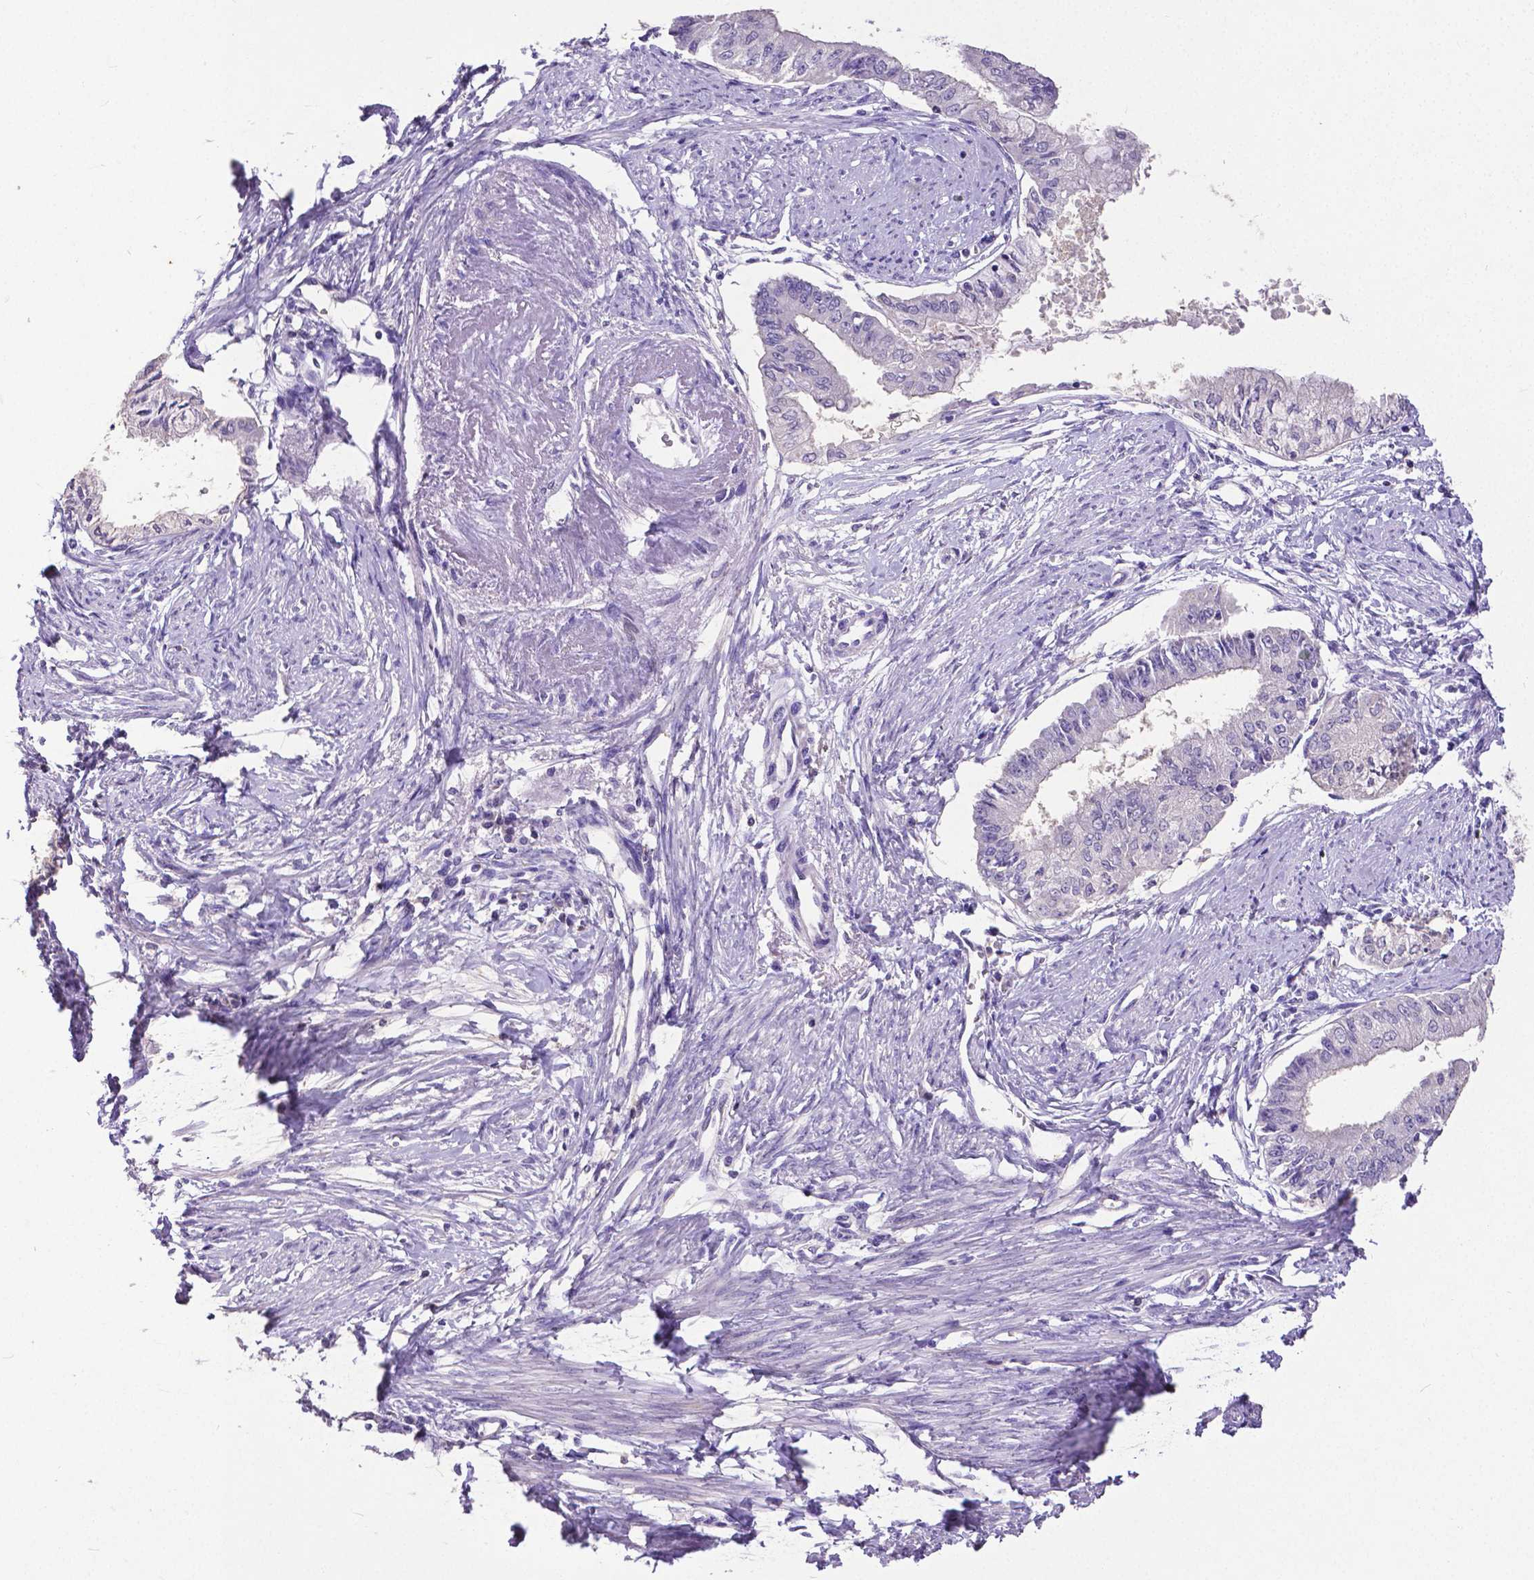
{"staining": {"intensity": "negative", "quantity": "none", "location": "none"}, "tissue": "endometrial cancer", "cell_type": "Tumor cells", "image_type": "cancer", "snomed": [{"axis": "morphology", "description": "Adenocarcinoma, NOS"}, {"axis": "topography", "description": "Endometrium"}], "caption": "Tumor cells are negative for protein expression in human endometrial cancer.", "gene": "CD4", "patient": {"sex": "female", "age": 76}}